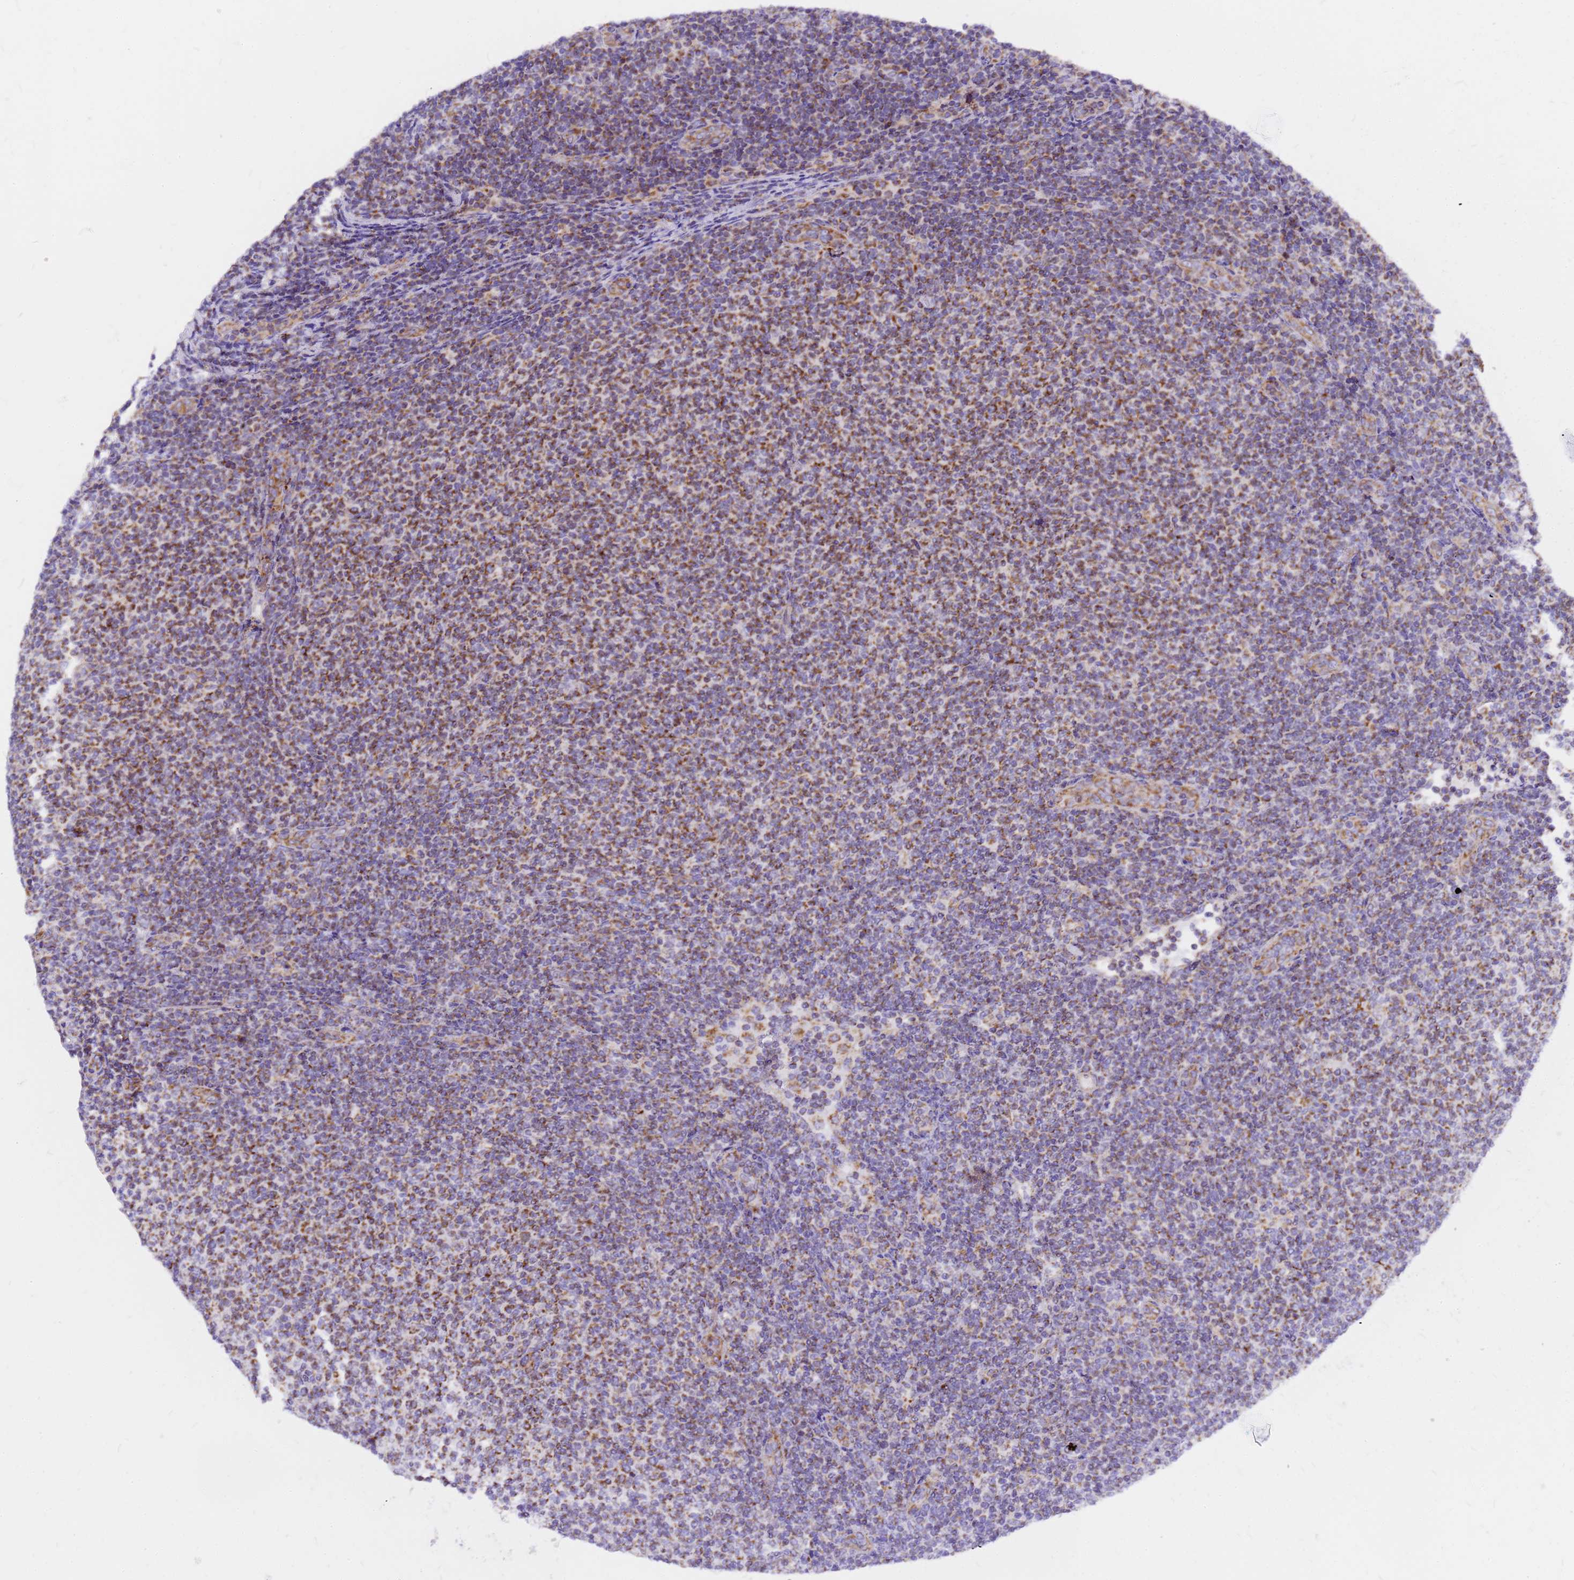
{"staining": {"intensity": "moderate", "quantity": ">75%", "location": "cytoplasmic/membranous"}, "tissue": "lymphoma", "cell_type": "Tumor cells", "image_type": "cancer", "snomed": [{"axis": "morphology", "description": "Malignant lymphoma, non-Hodgkin's type, Low grade"}, {"axis": "topography", "description": "Lymph node"}], "caption": "Human low-grade malignant lymphoma, non-Hodgkin's type stained with a brown dye exhibits moderate cytoplasmic/membranous positive staining in approximately >75% of tumor cells.", "gene": "MRPS26", "patient": {"sex": "male", "age": 66}}